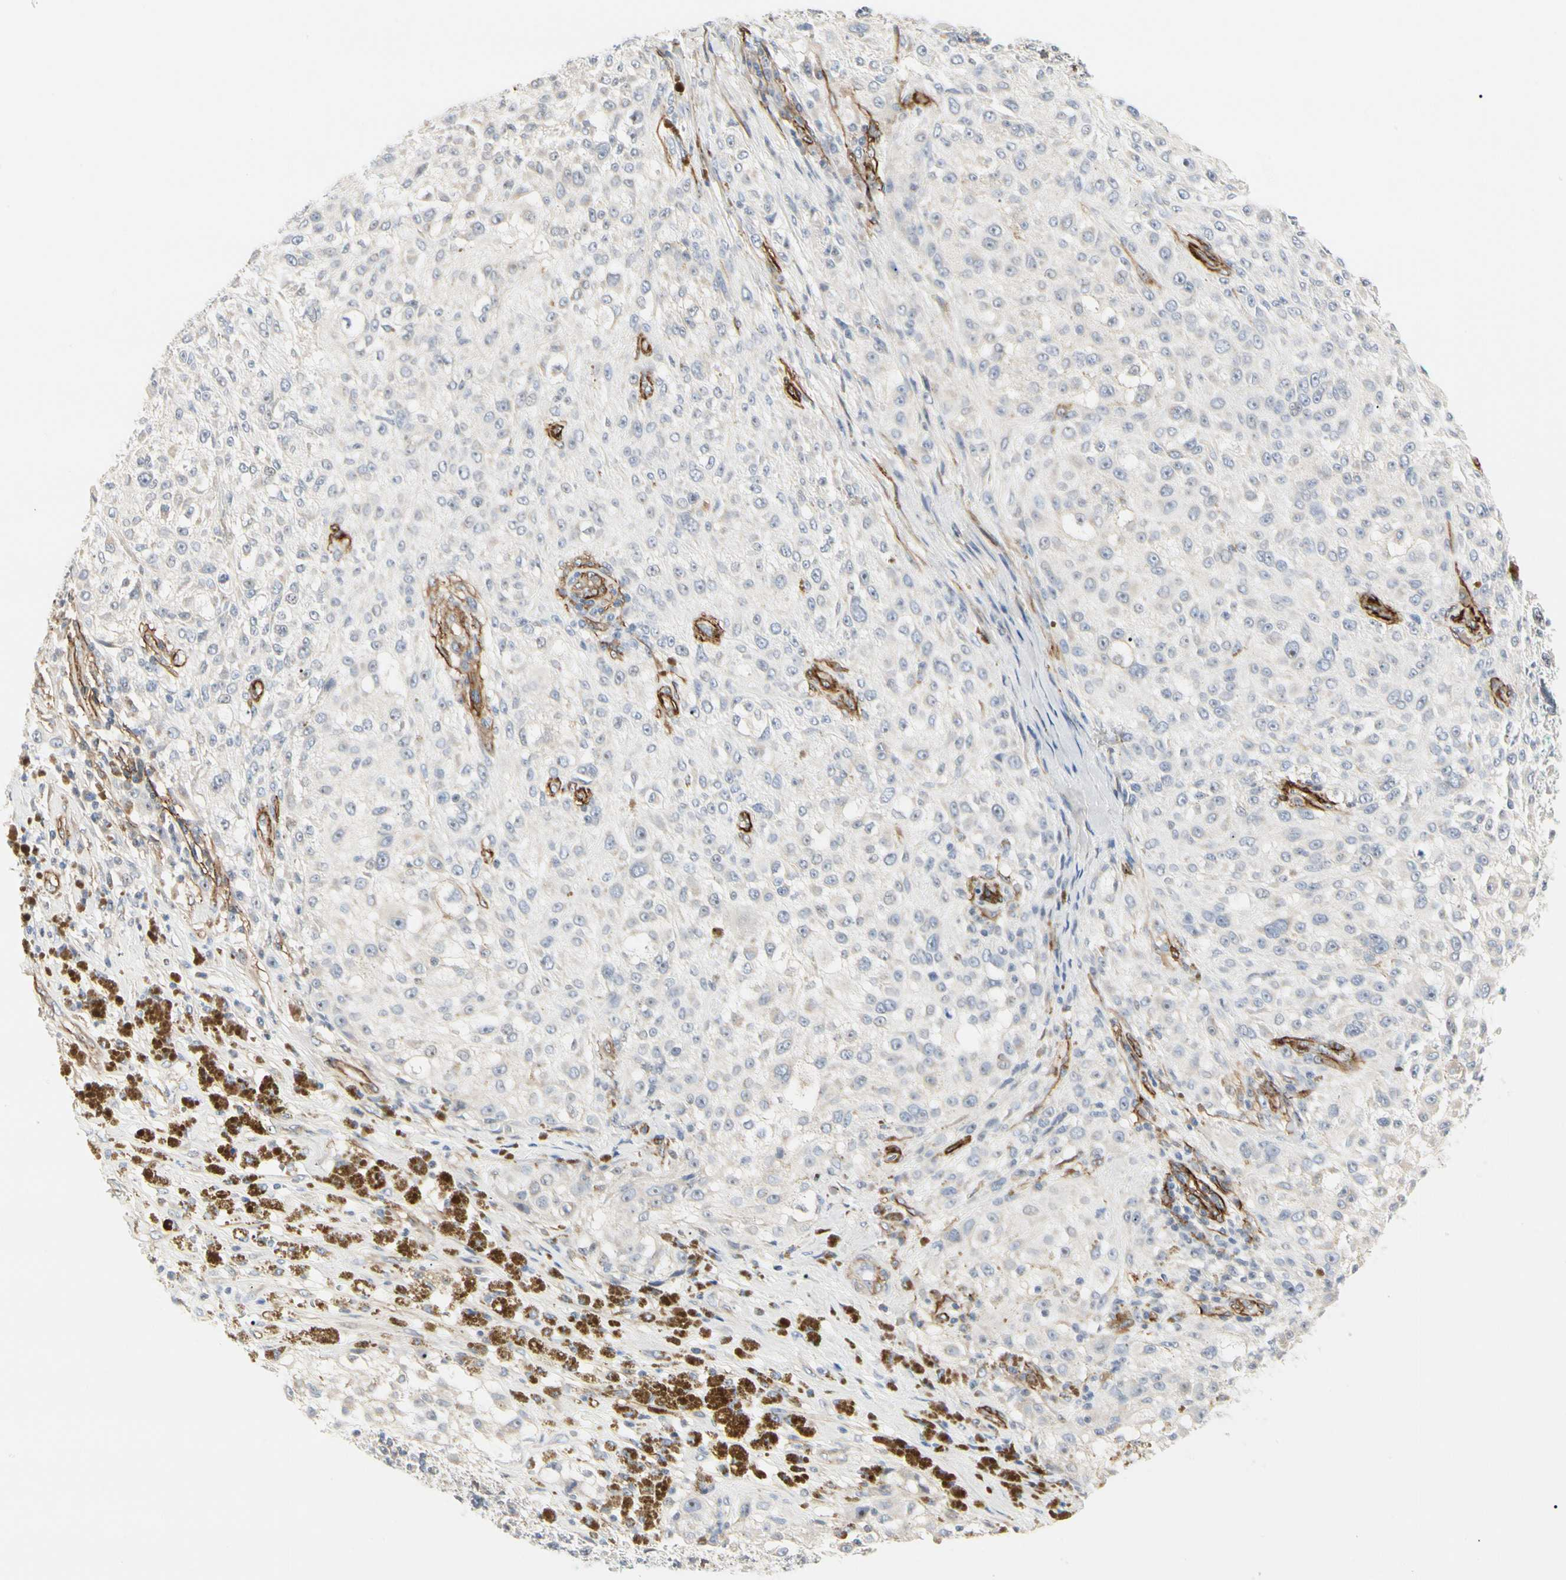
{"staining": {"intensity": "negative", "quantity": "none", "location": "none"}, "tissue": "melanoma", "cell_type": "Tumor cells", "image_type": "cancer", "snomed": [{"axis": "morphology", "description": "Necrosis, NOS"}, {"axis": "morphology", "description": "Malignant melanoma, NOS"}, {"axis": "topography", "description": "Skin"}], "caption": "Immunohistochemistry (IHC) micrograph of neoplastic tissue: human melanoma stained with DAB shows no significant protein staining in tumor cells.", "gene": "GGT5", "patient": {"sex": "female", "age": 87}}